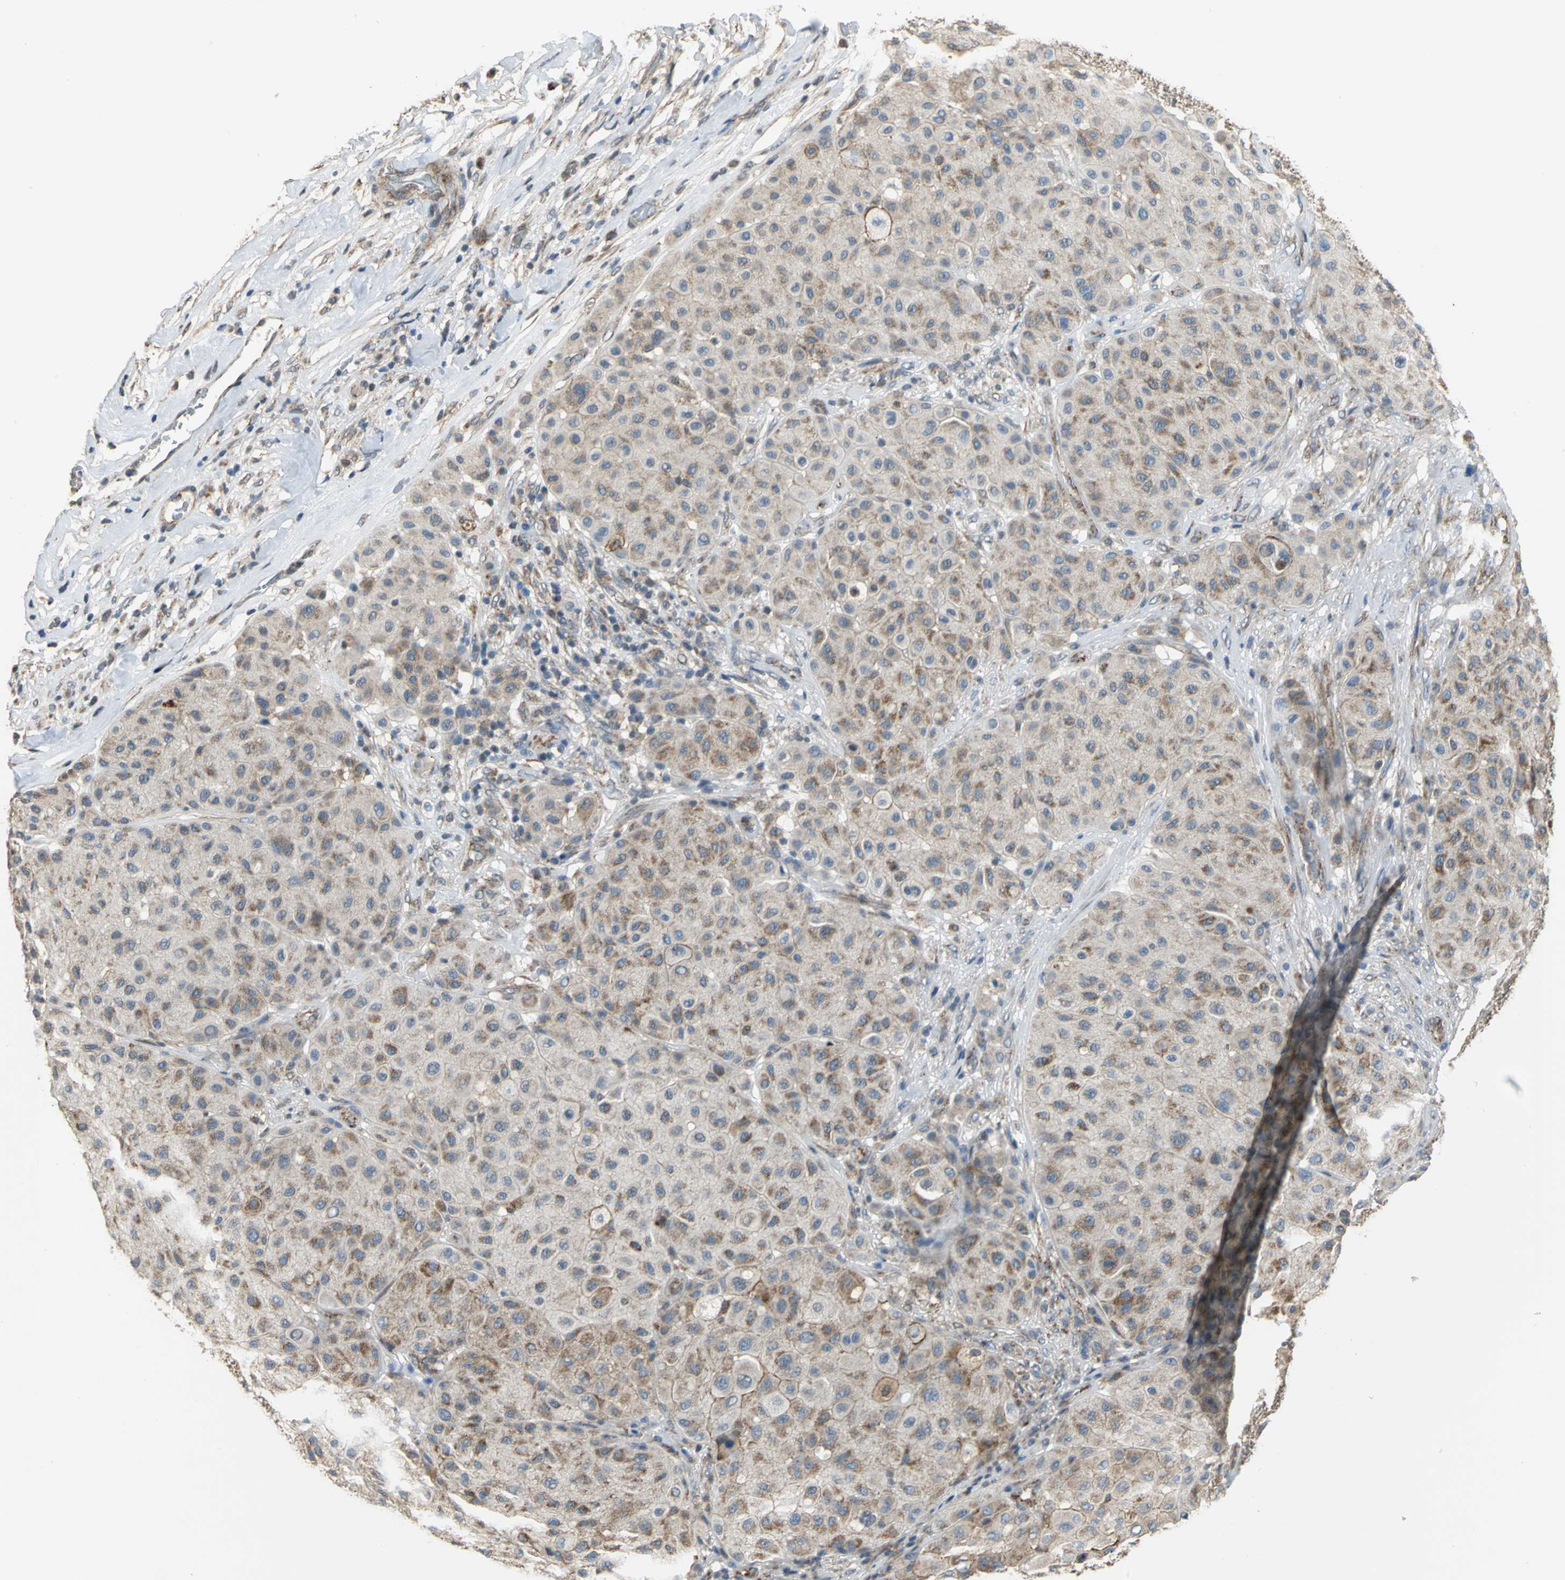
{"staining": {"intensity": "moderate", "quantity": ">75%", "location": "cytoplasmic/membranous"}, "tissue": "melanoma", "cell_type": "Tumor cells", "image_type": "cancer", "snomed": [{"axis": "morphology", "description": "Normal tissue, NOS"}, {"axis": "morphology", "description": "Malignant melanoma, Metastatic site"}, {"axis": "topography", "description": "Skin"}], "caption": "This image reveals immunohistochemistry staining of melanoma, with medium moderate cytoplasmic/membranous staining in about >75% of tumor cells.", "gene": "NDUFB5", "patient": {"sex": "male", "age": 41}}